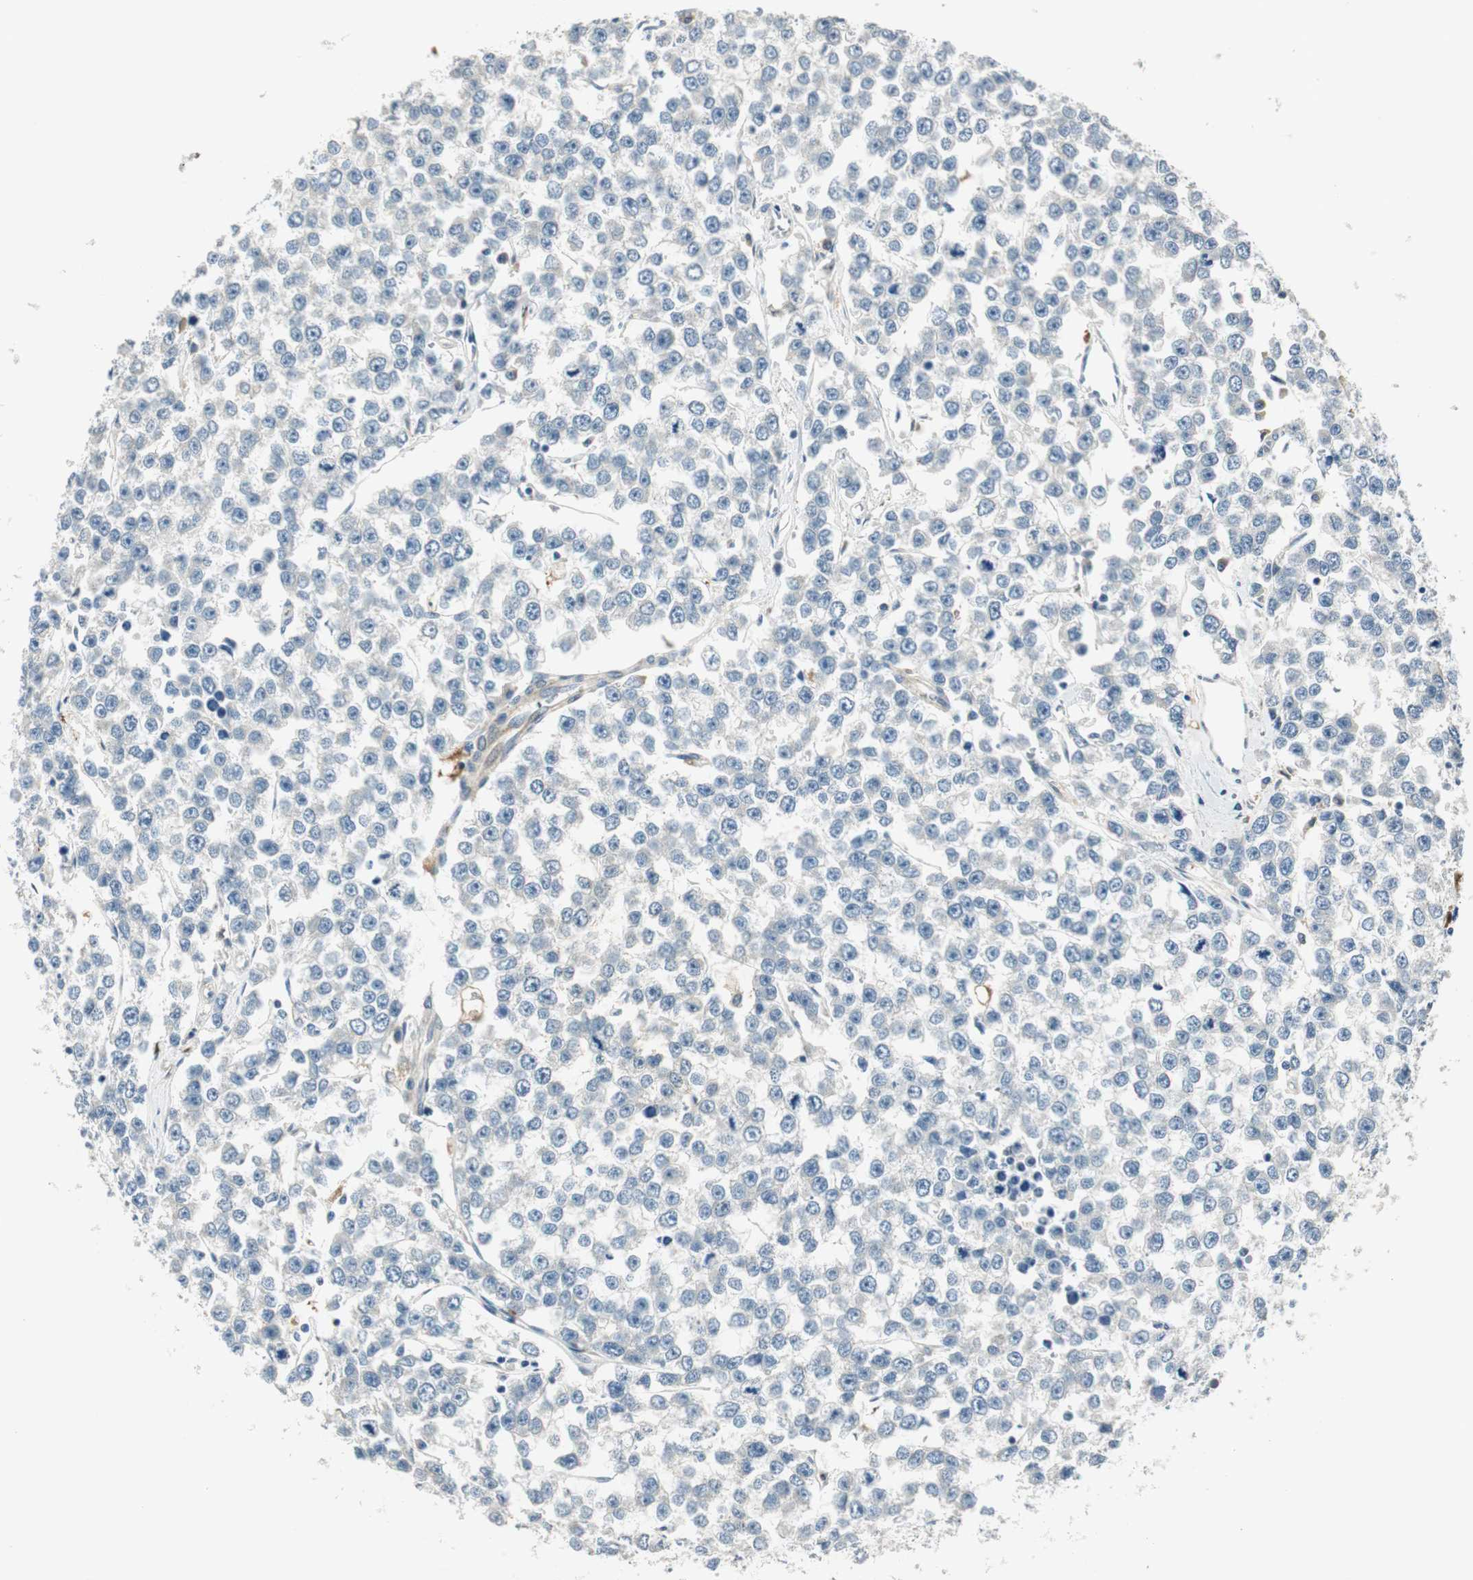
{"staining": {"intensity": "negative", "quantity": "none", "location": "none"}, "tissue": "testis cancer", "cell_type": "Tumor cells", "image_type": "cancer", "snomed": [{"axis": "morphology", "description": "Seminoma, NOS"}, {"axis": "morphology", "description": "Carcinoma, Embryonal, NOS"}, {"axis": "topography", "description": "Testis"}], "caption": "Tumor cells are negative for protein expression in human testis cancer (embryonal carcinoma).", "gene": "ME1", "patient": {"sex": "male", "age": 52}}